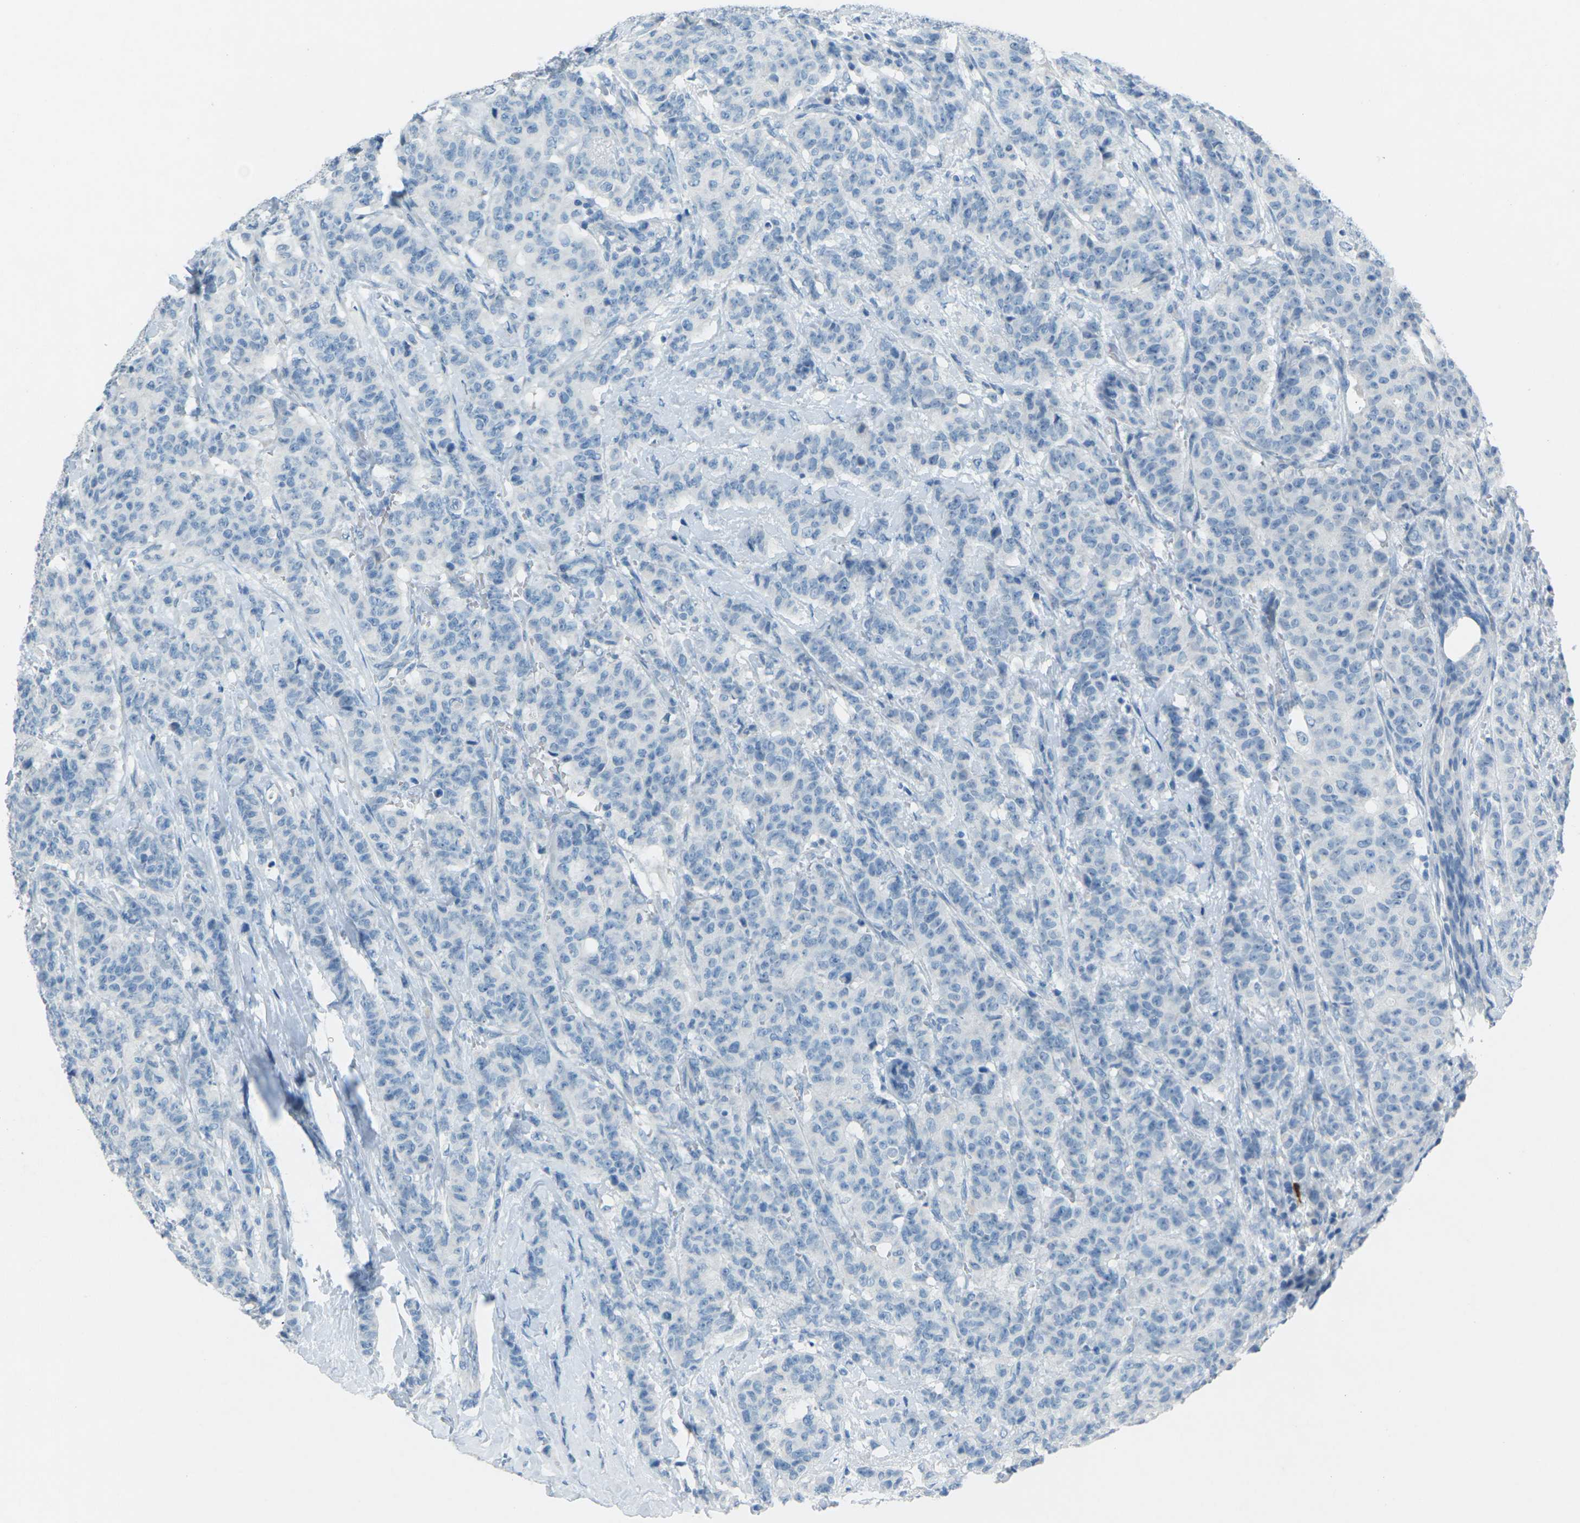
{"staining": {"intensity": "negative", "quantity": "none", "location": "none"}, "tissue": "breast cancer", "cell_type": "Tumor cells", "image_type": "cancer", "snomed": [{"axis": "morphology", "description": "Normal tissue, NOS"}, {"axis": "morphology", "description": "Duct carcinoma"}, {"axis": "topography", "description": "Breast"}], "caption": "Protein analysis of intraductal carcinoma (breast) reveals no significant positivity in tumor cells. The staining is performed using DAB (3,3'-diaminobenzidine) brown chromogen with nuclei counter-stained in using hematoxylin.", "gene": "CDH16", "patient": {"sex": "female", "age": 40}}